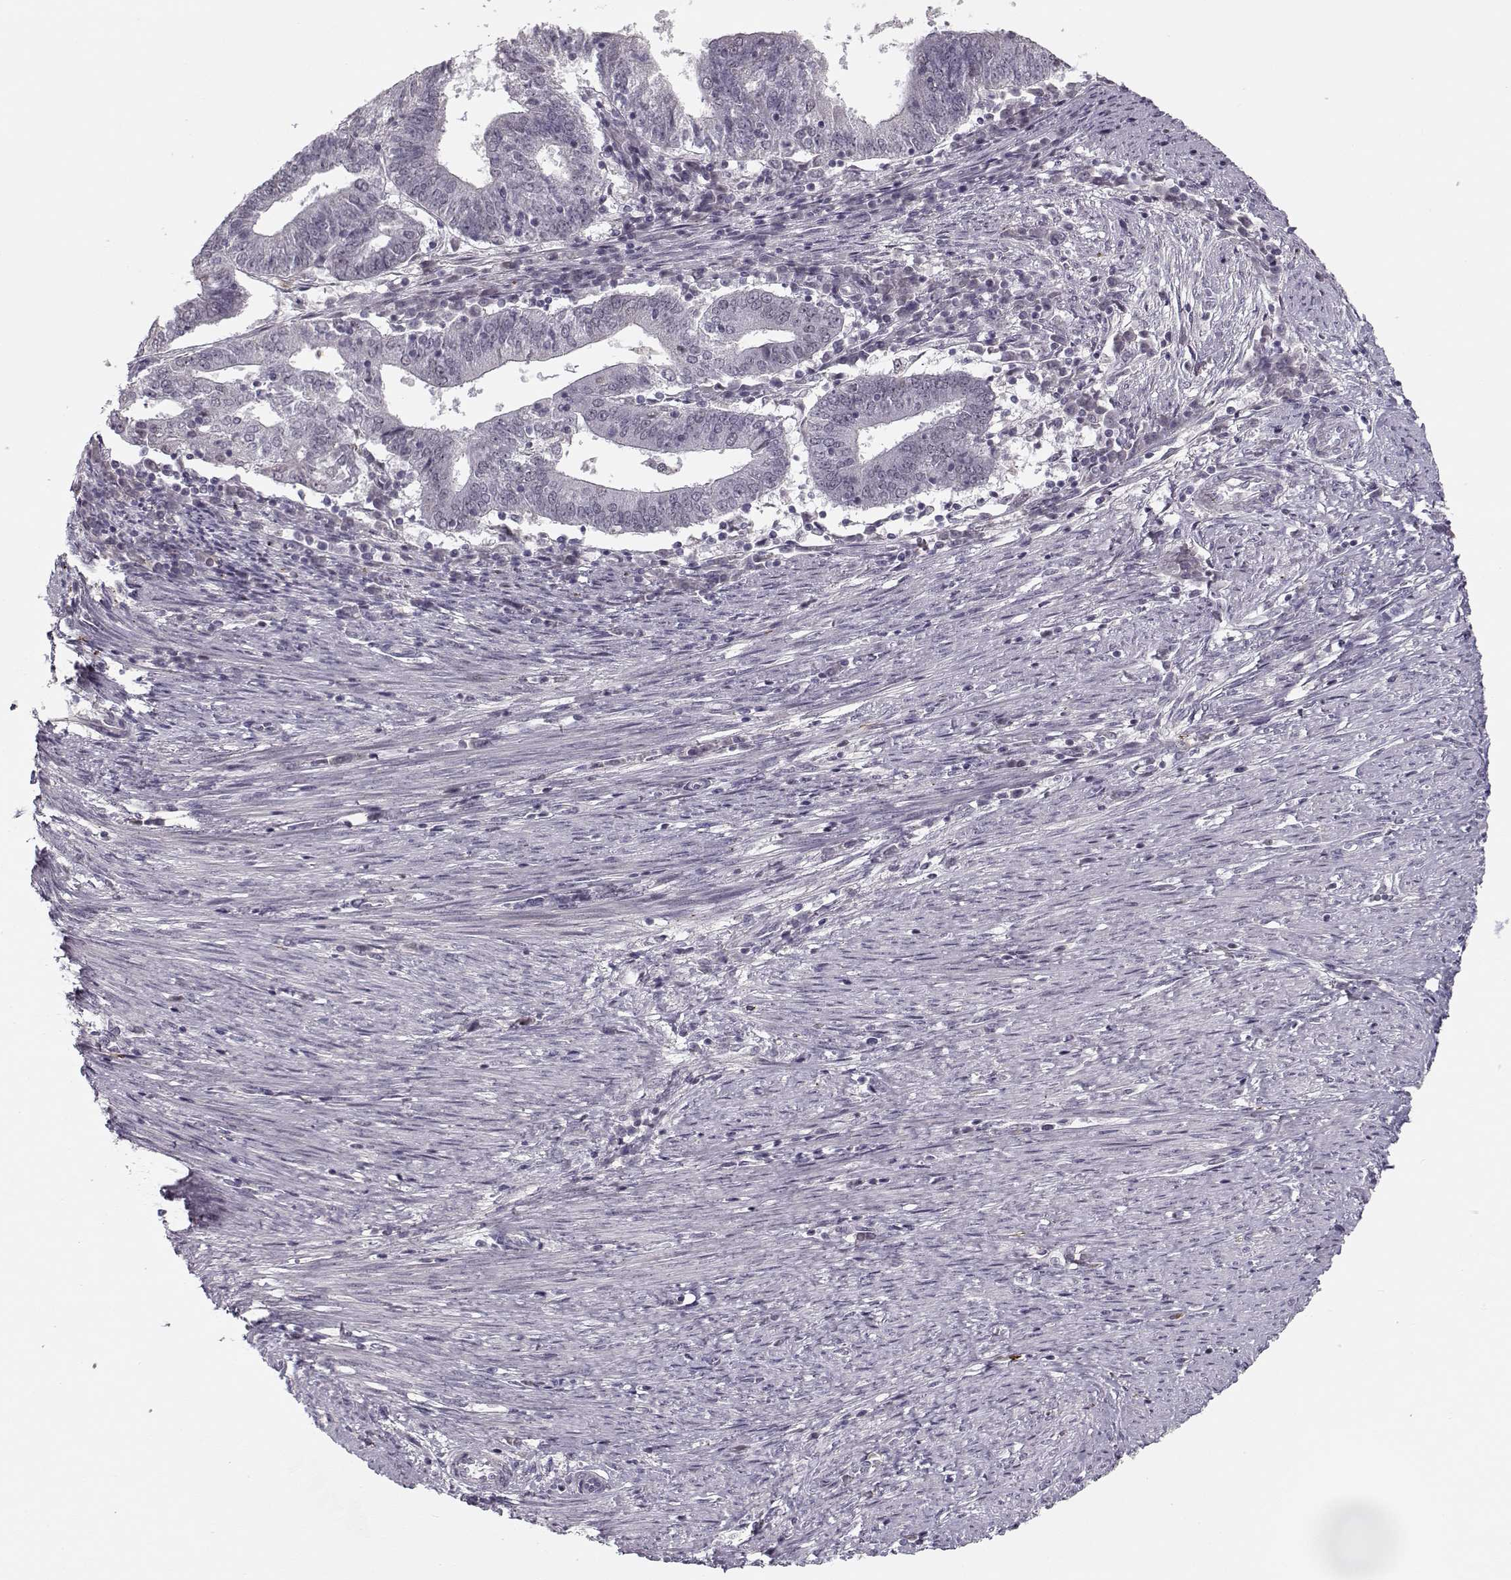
{"staining": {"intensity": "negative", "quantity": "none", "location": "none"}, "tissue": "endometrial cancer", "cell_type": "Tumor cells", "image_type": "cancer", "snomed": [{"axis": "morphology", "description": "Adenocarcinoma, NOS"}, {"axis": "topography", "description": "Endometrium"}], "caption": "Tumor cells are negative for brown protein staining in endometrial cancer (adenocarcinoma).", "gene": "DNAI3", "patient": {"sex": "female", "age": 82}}